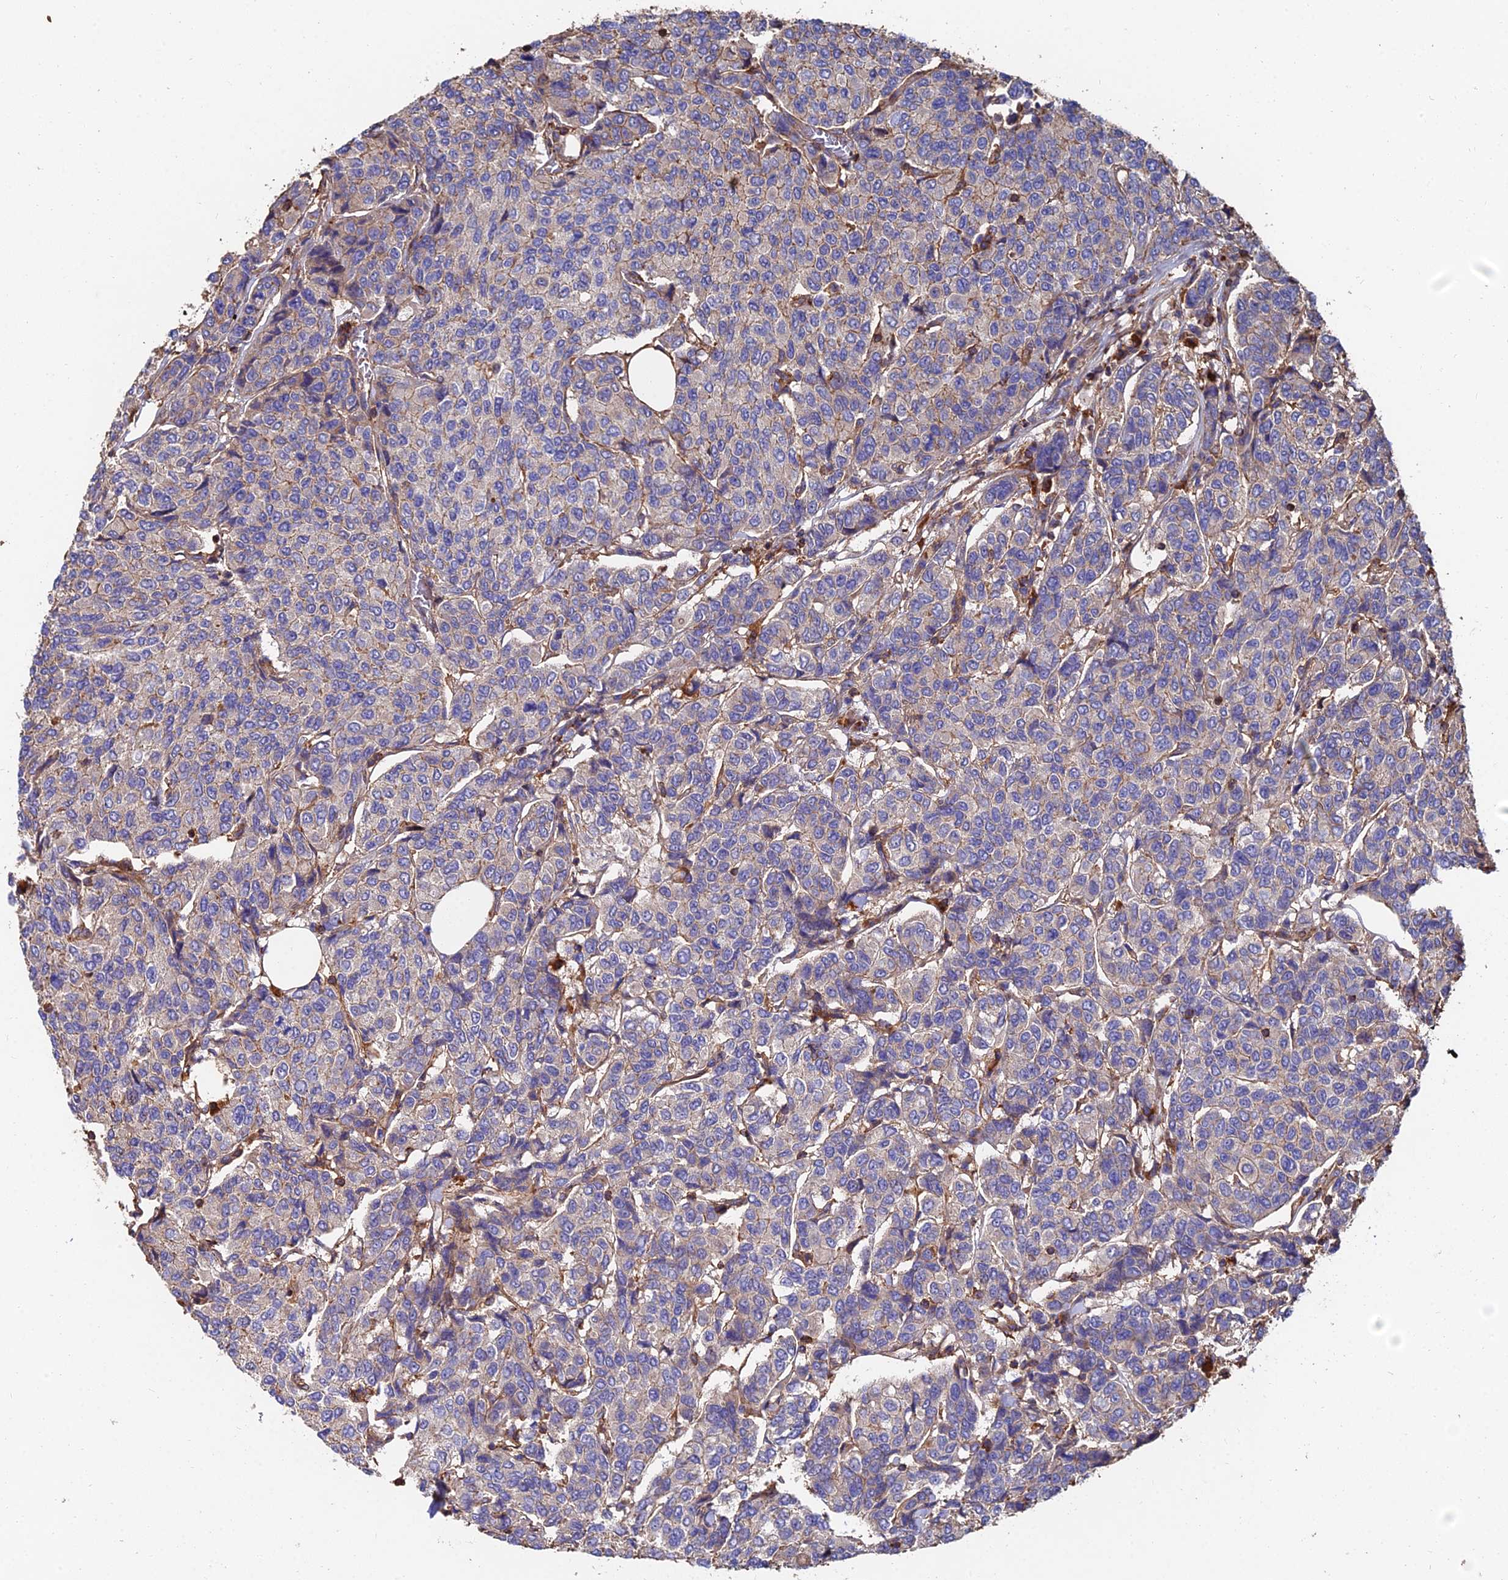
{"staining": {"intensity": "weak", "quantity": "<25%", "location": "cytoplasmic/membranous"}, "tissue": "breast cancer", "cell_type": "Tumor cells", "image_type": "cancer", "snomed": [{"axis": "morphology", "description": "Duct carcinoma"}, {"axis": "topography", "description": "Breast"}], "caption": "Tumor cells are negative for brown protein staining in infiltrating ductal carcinoma (breast). (DAB IHC, high magnification).", "gene": "EXT1", "patient": {"sex": "female", "age": 55}}